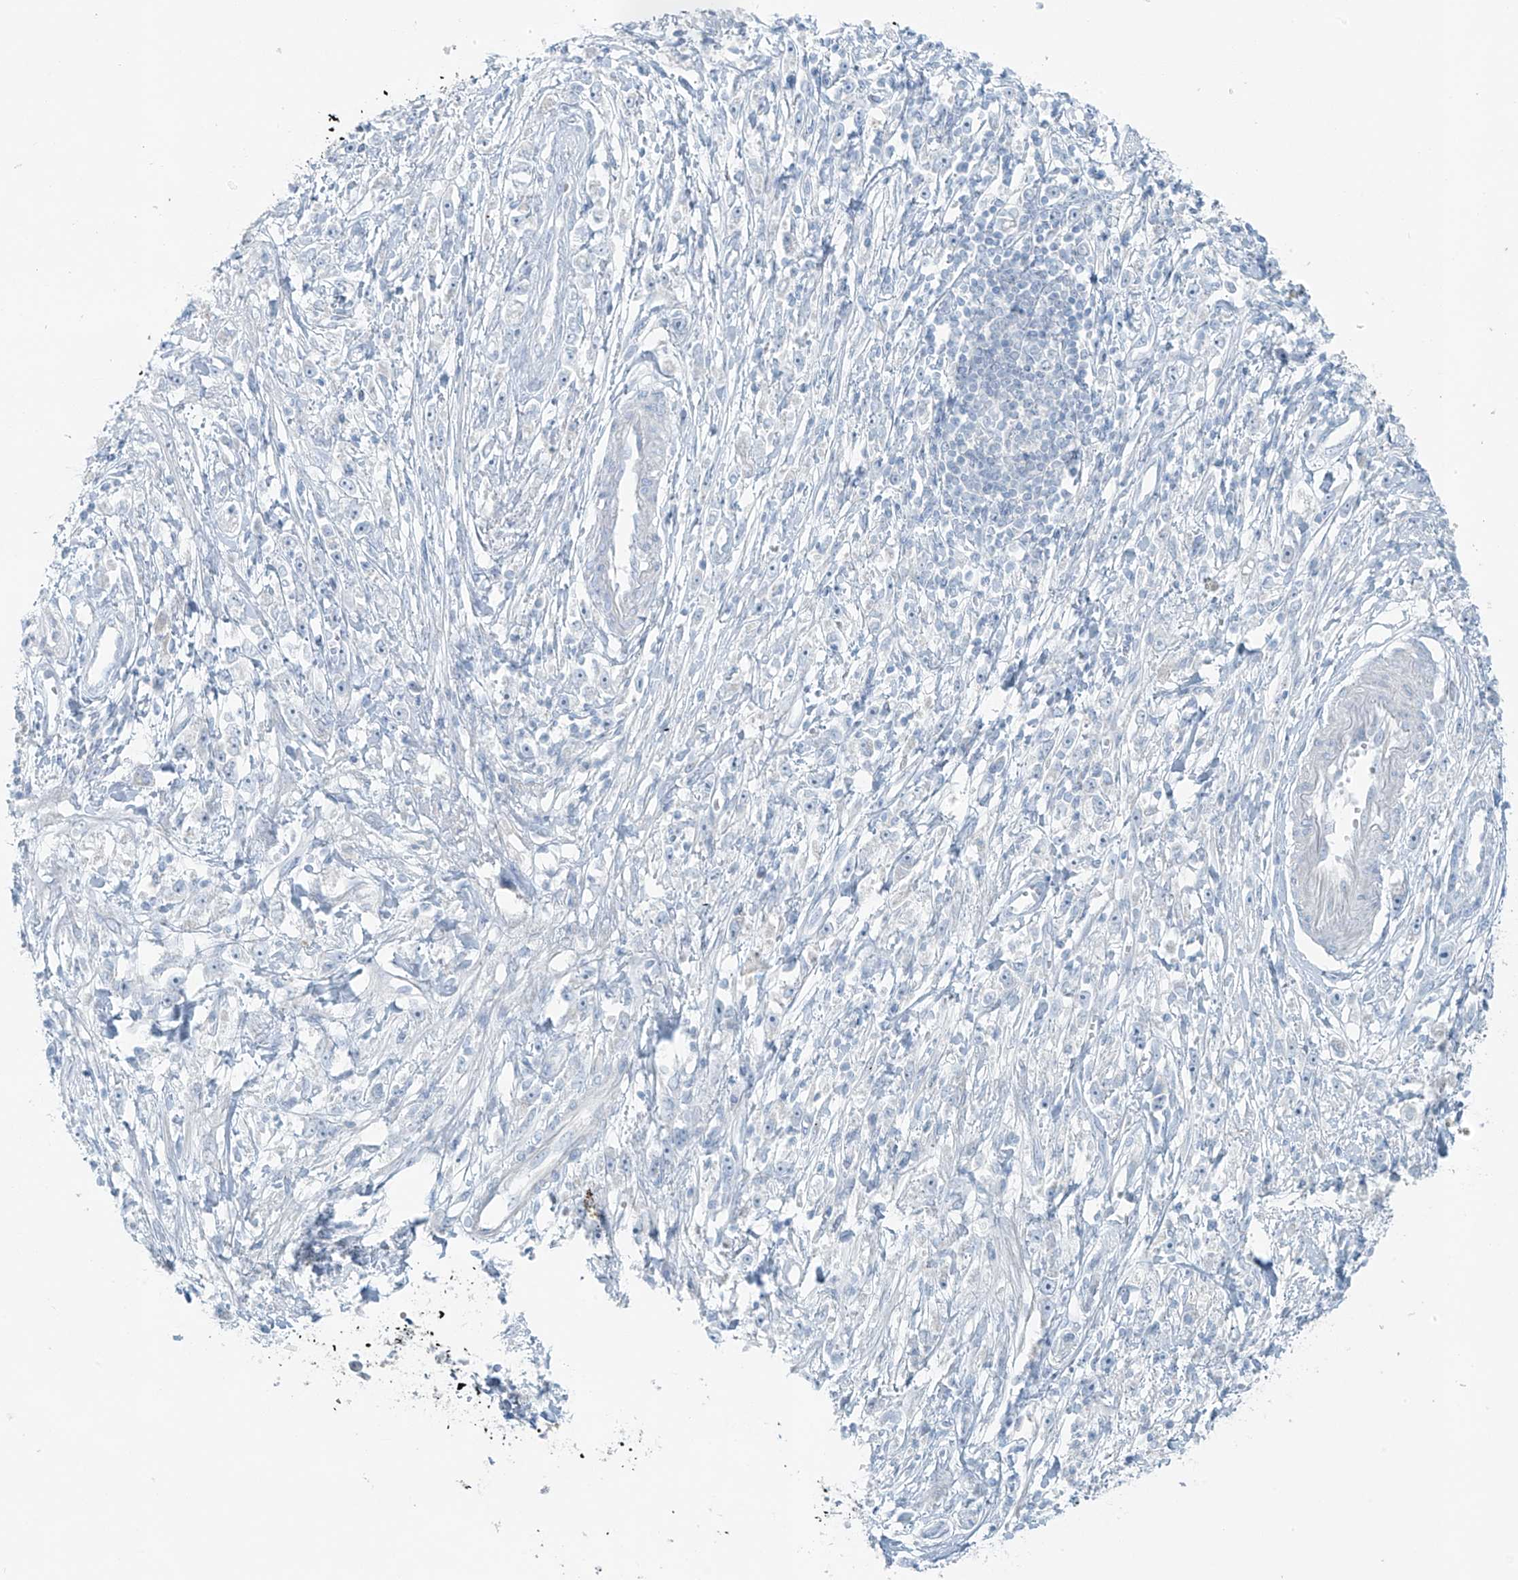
{"staining": {"intensity": "weak", "quantity": "25%-75%", "location": "cytoplasmic/membranous"}, "tissue": "stomach cancer", "cell_type": "Tumor cells", "image_type": "cancer", "snomed": [{"axis": "morphology", "description": "Adenocarcinoma, NOS"}, {"axis": "topography", "description": "Stomach"}], "caption": "A brown stain shows weak cytoplasmic/membranous expression of a protein in stomach cancer tumor cells.", "gene": "SLC25A43", "patient": {"sex": "female", "age": 59}}